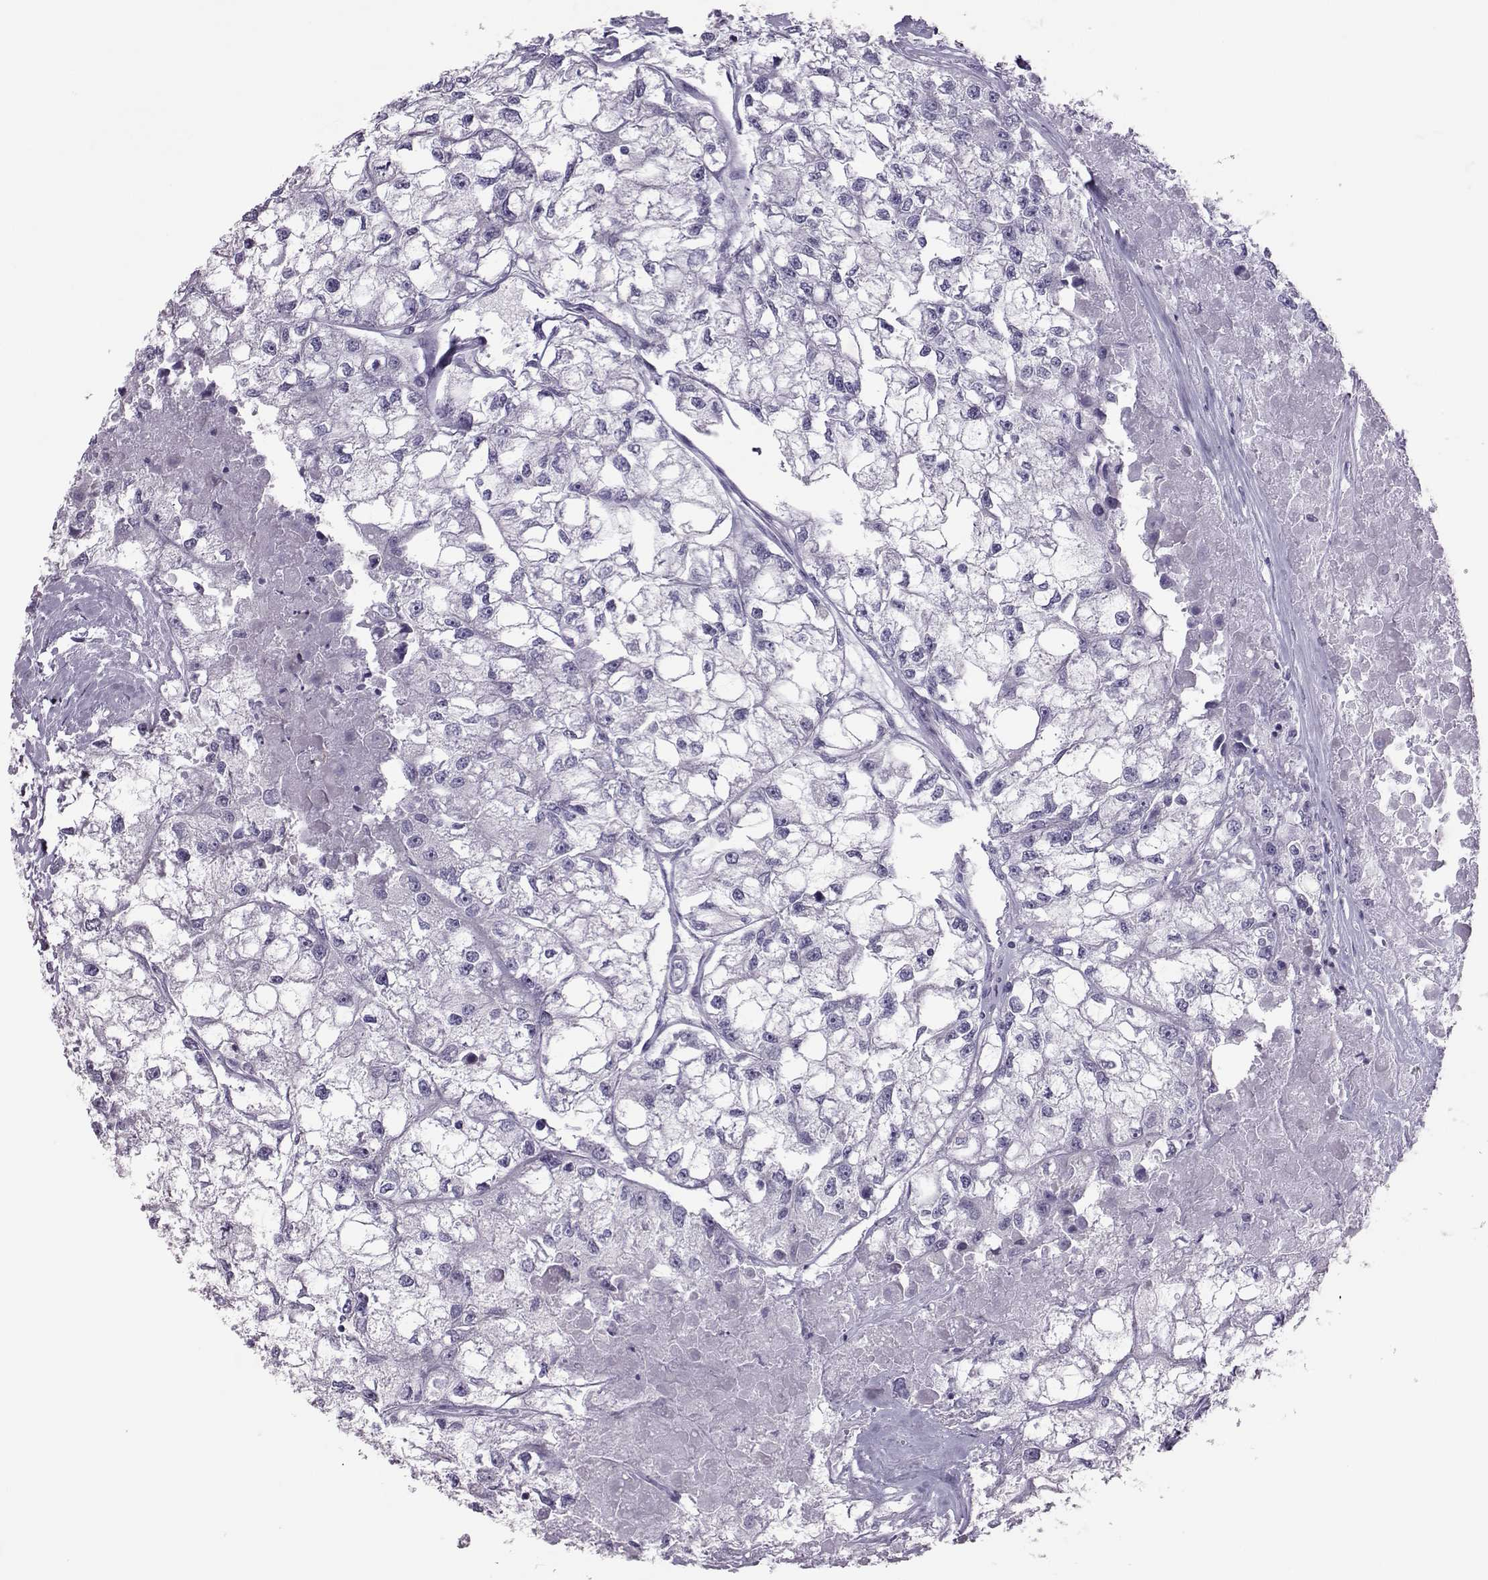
{"staining": {"intensity": "negative", "quantity": "none", "location": "none"}, "tissue": "renal cancer", "cell_type": "Tumor cells", "image_type": "cancer", "snomed": [{"axis": "morphology", "description": "Adenocarcinoma, NOS"}, {"axis": "topography", "description": "Kidney"}], "caption": "Histopathology image shows no significant protein positivity in tumor cells of renal cancer (adenocarcinoma).", "gene": "TRPM7", "patient": {"sex": "male", "age": 56}}